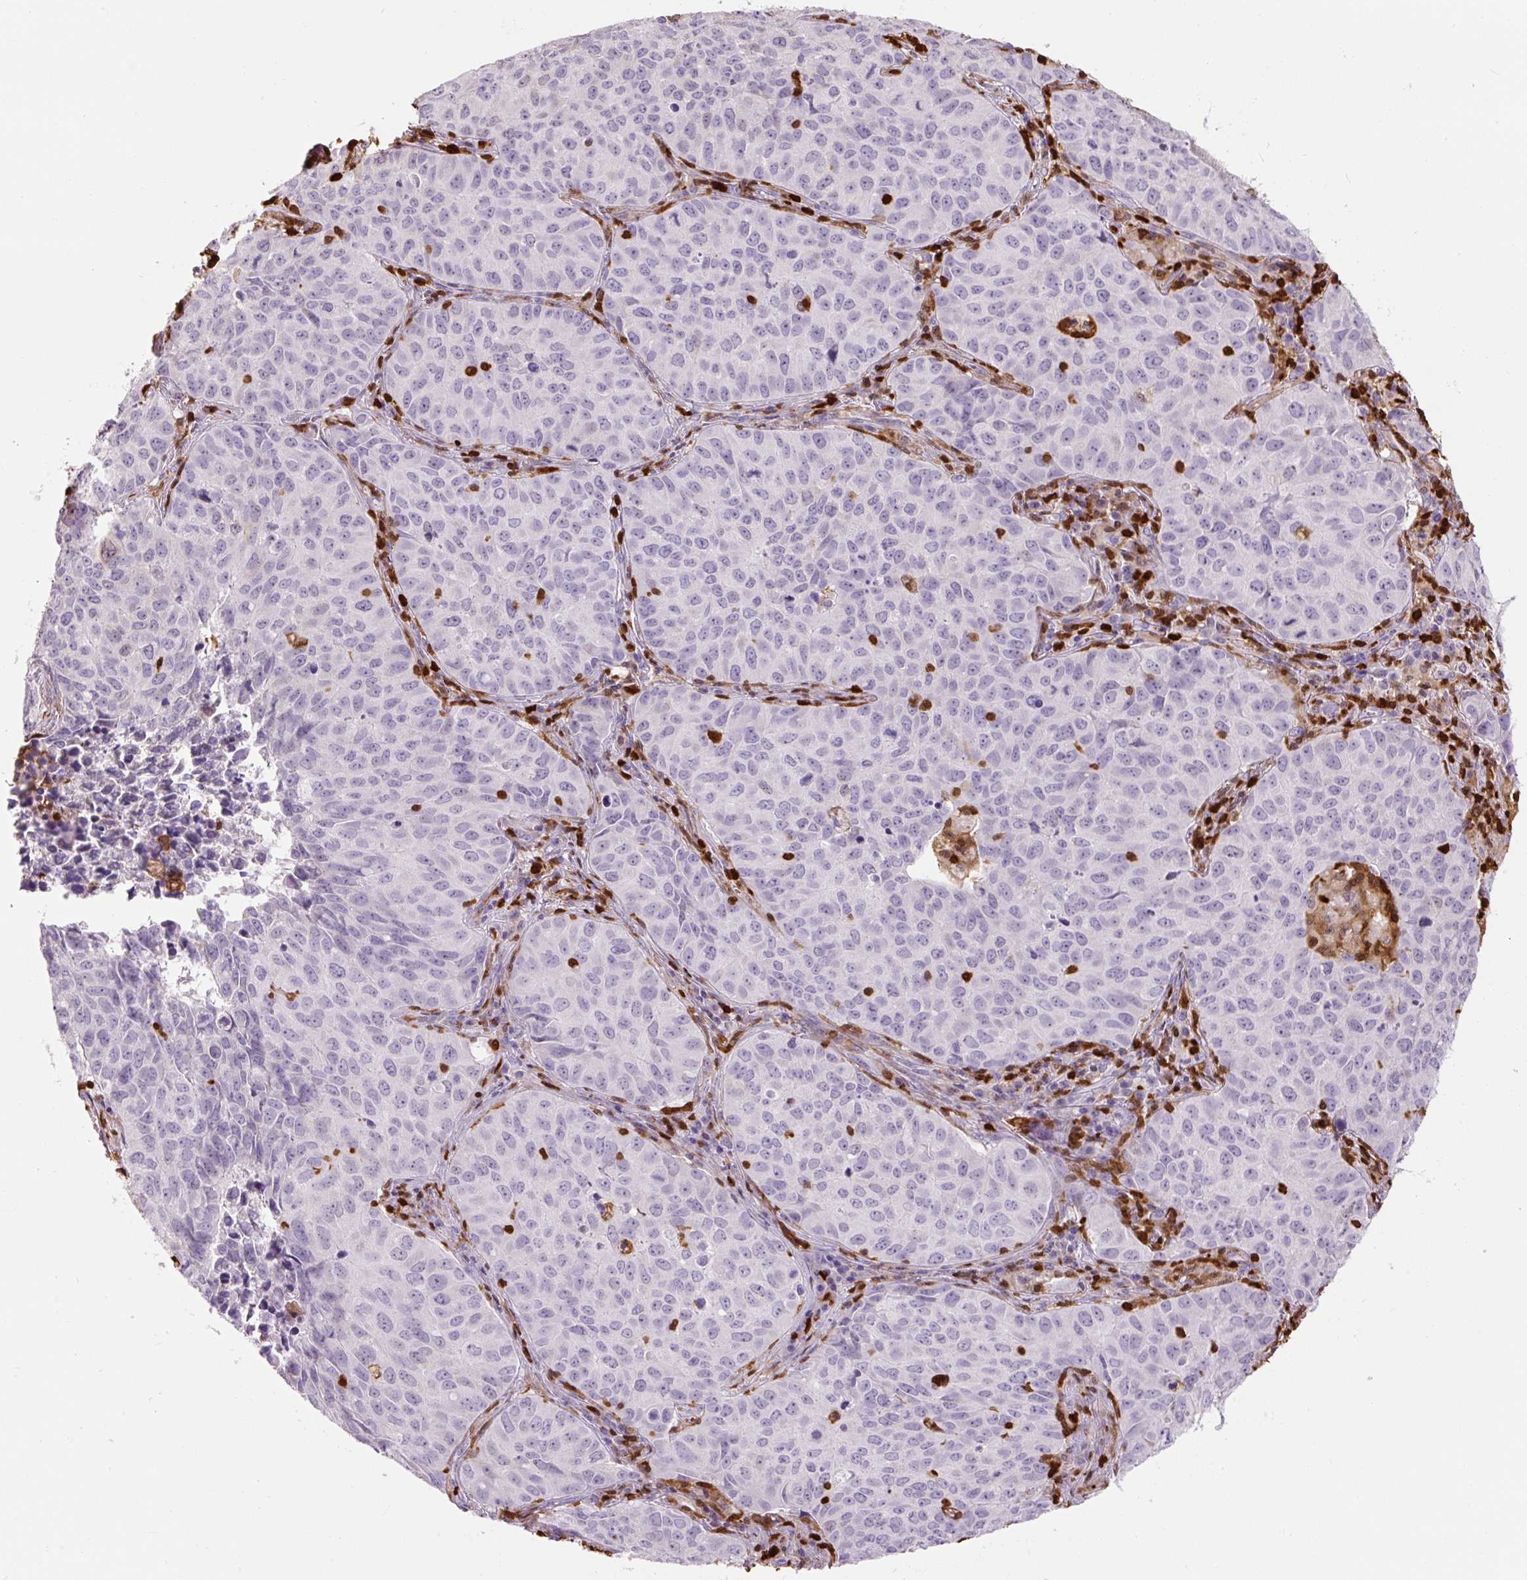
{"staining": {"intensity": "negative", "quantity": "none", "location": "none"}, "tissue": "lung cancer", "cell_type": "Tumor cells", "image_type": "cancer", "snomed": [{"axis": "morphology", "description": "Adenocarcinoma, NOS"}, {"axis": "topography", "description": "Lung"}], "caption": "Immunohistochemical staining of human adenocarcinoma (lung) reveals no significant positivity in tumor cells.", "gene": "S100A4", "patient": {"sex": "female", "age": 50}}